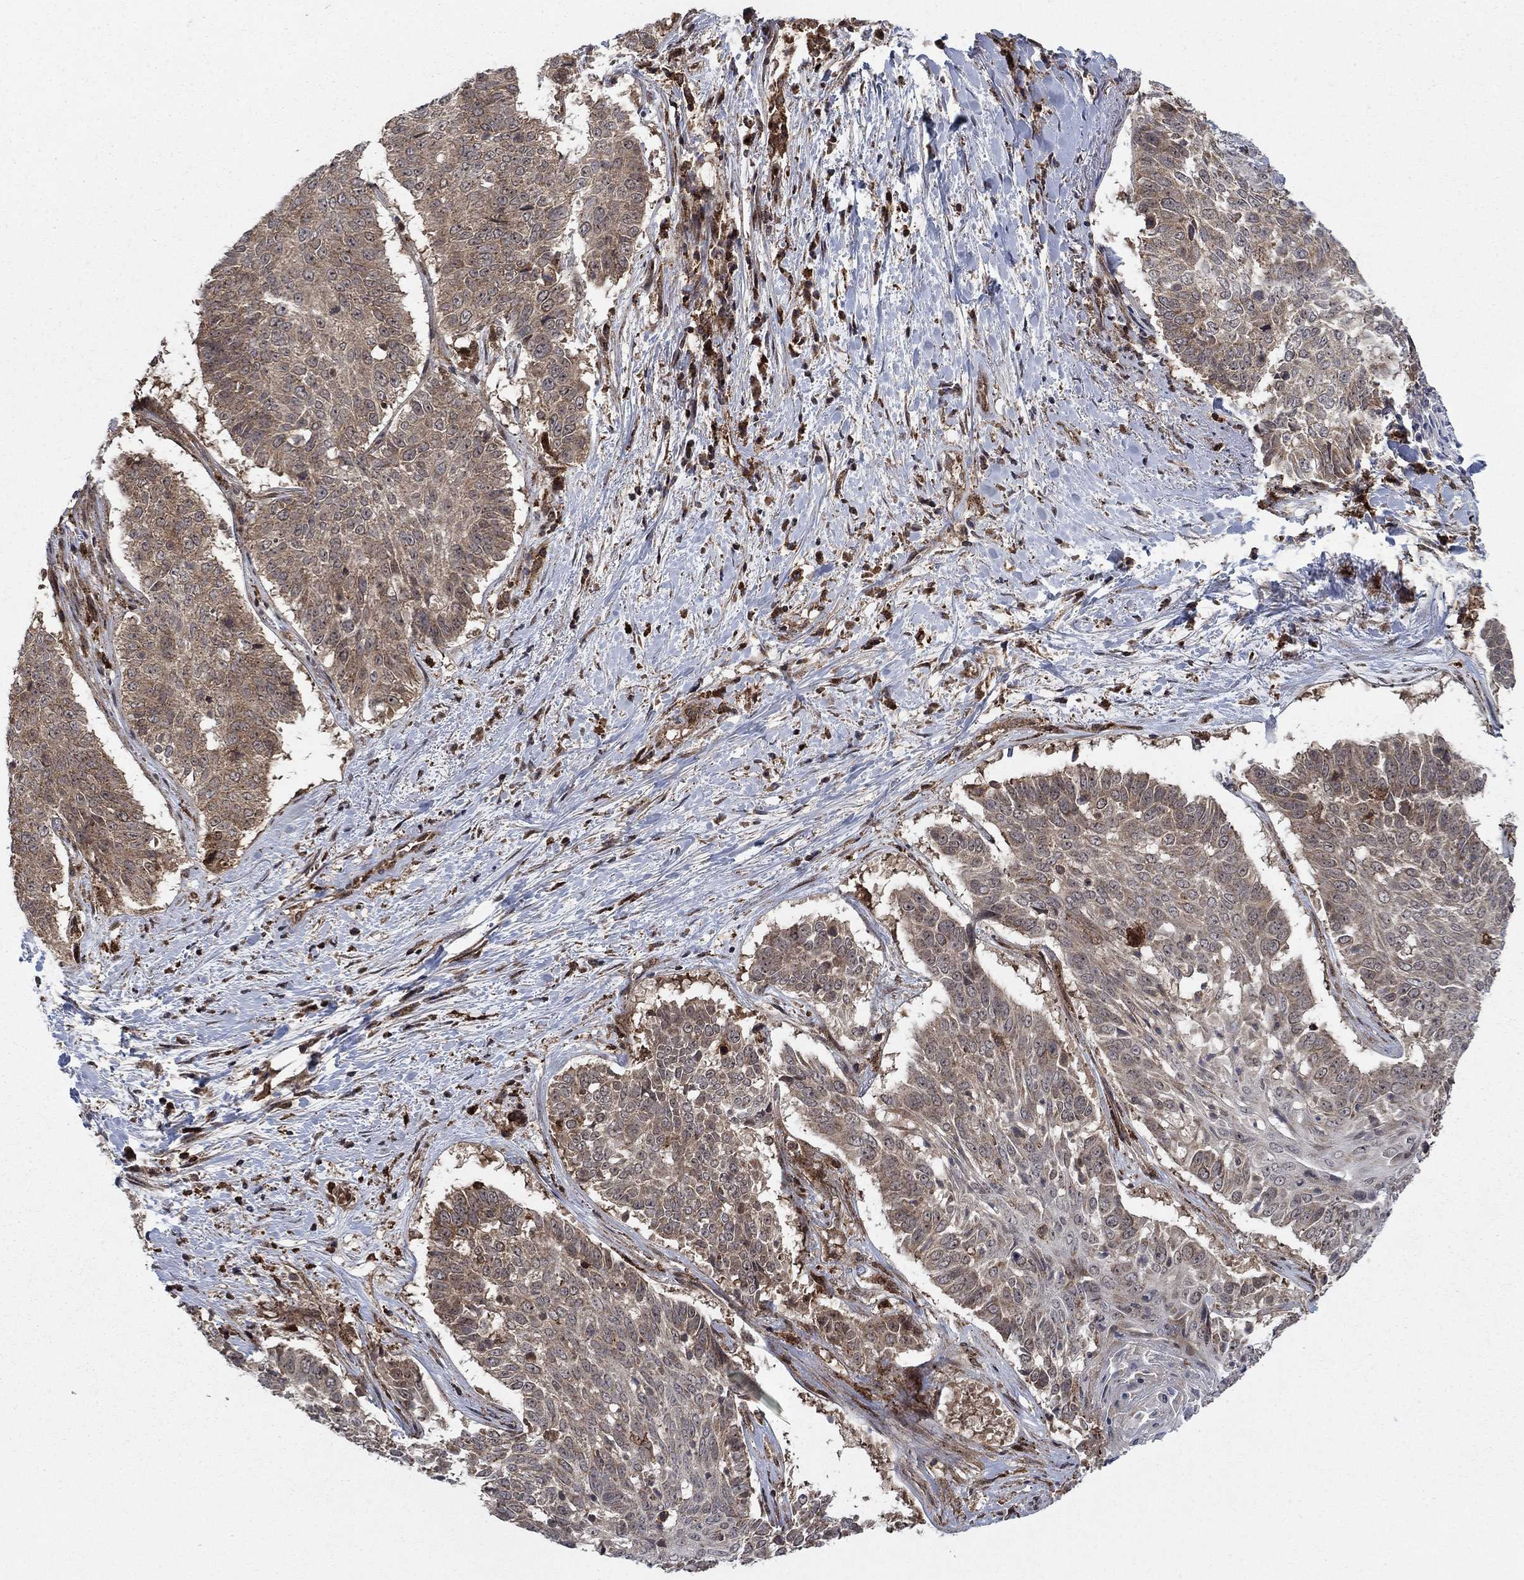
{"staining": {"intensity": "moderate", "quantity": "25%-75%", "location": "cytoplasmic/membranous"}, "tissue": "lung cancer", "cell_type": "Tumor cells", "image_type": "cancer", "snomed": [{"axis": "morphology", "description": "Squamous cell carcinoma, NOS"}, {"axis": "topography", "description": "Lung"}], "caption": "The image shows immunohistochemical staining of squamous cell carcinoma (lung). There is moderate cytoplasmic/membranous staining is appreciated in about 25%-75% of tumor cells. (DAB IHC, brown staining for protein, blue staining for nuclei).", "gene": "IFI35", "patient": {"sex": "male", "age": 64}}